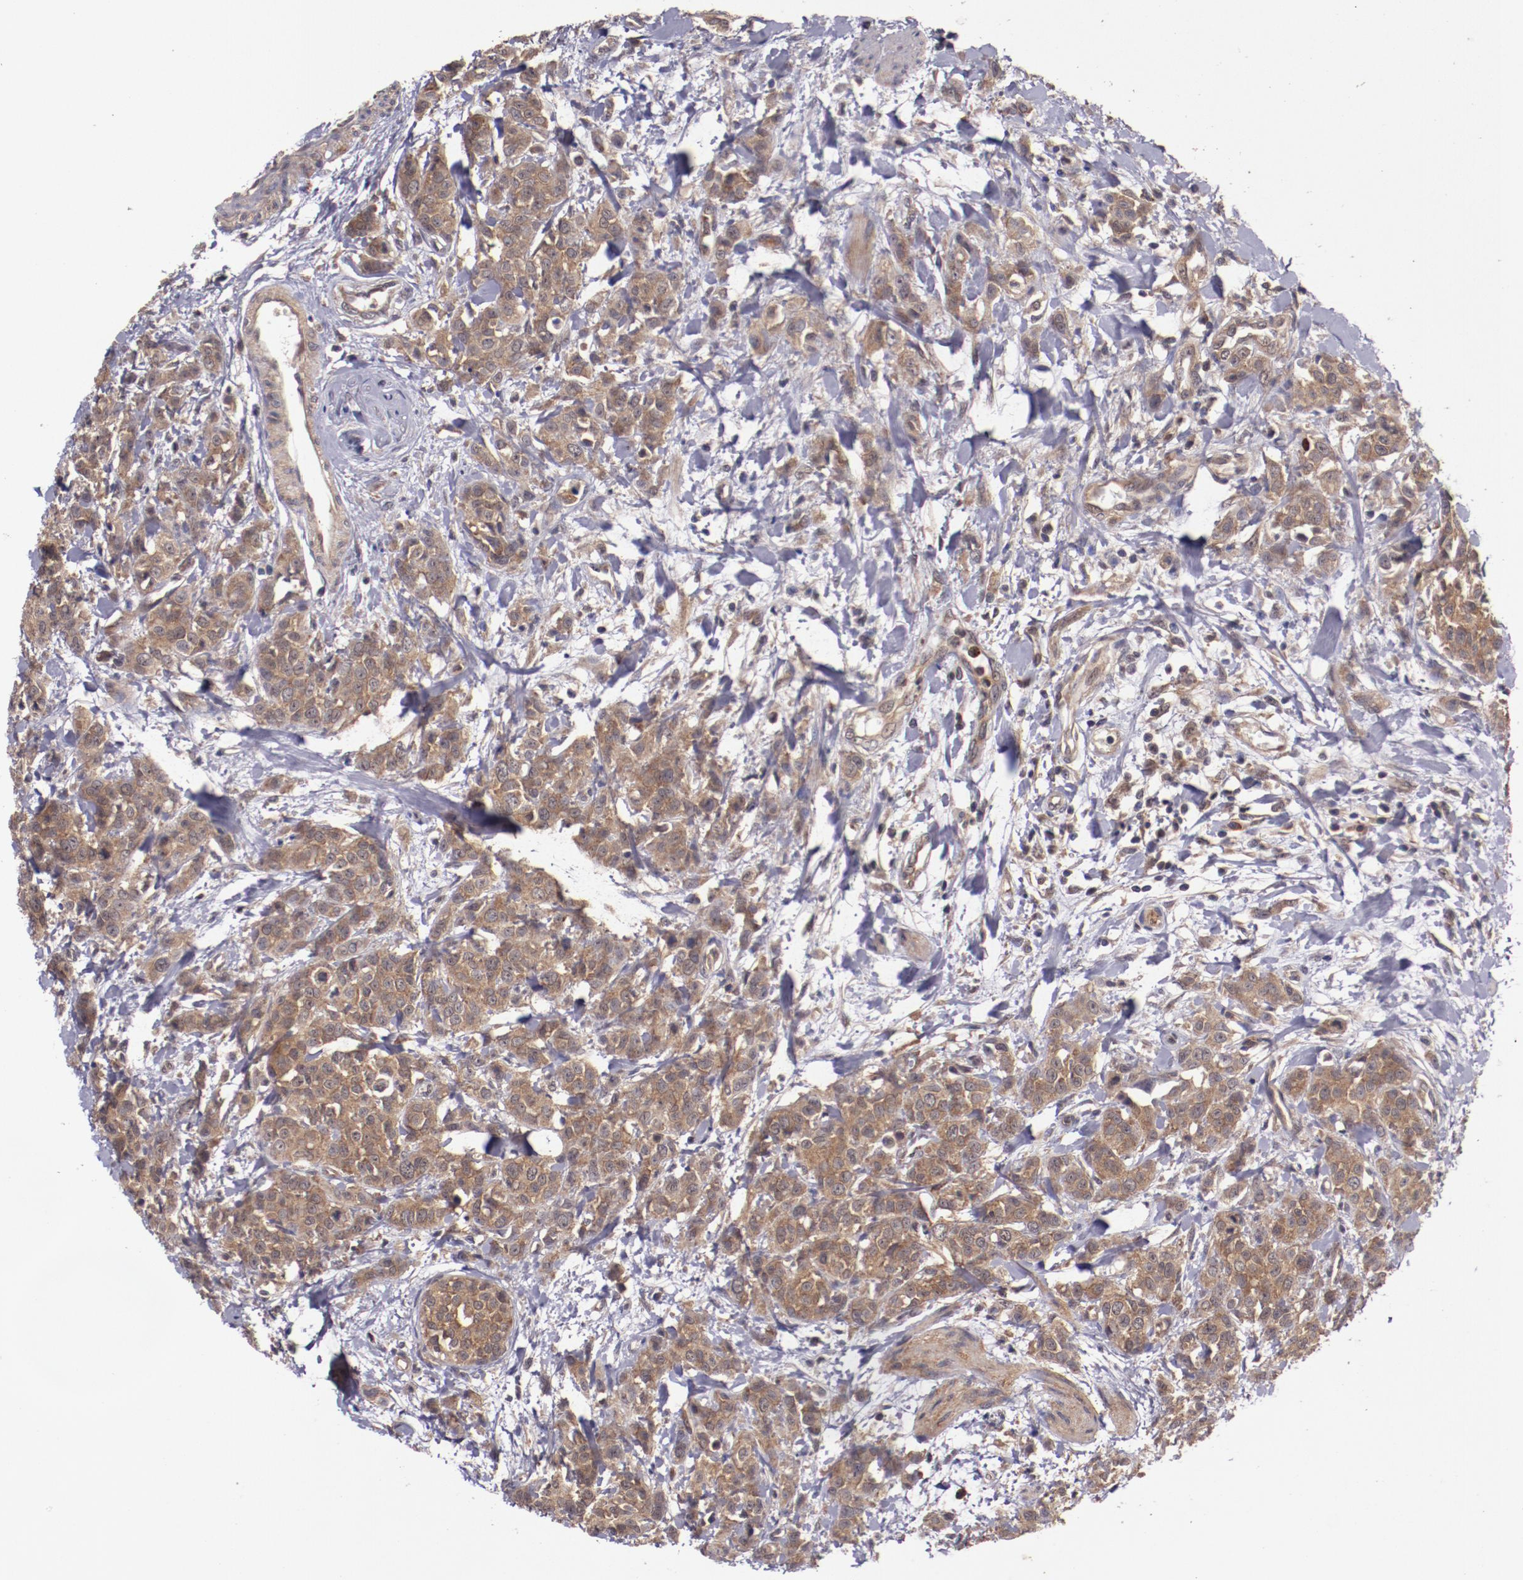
{"staining": {"intensity": "weak", "quantity": ">75%", "location": "cytoplasmic/membranous"}, "tissue": "urothelial cancer", "cell_type": "Tumor cells", "image_type": "cancer", "snomed": [{"axis": "morphology", "description": "Urothelial carcinoma, High grade"}, {"axis": "topography", "description": "Urinary bladder"}], "caption": "Immunohistochemical staining of urothelial cancer displays weak cytoplasmic/membranous protein staining in approximately >75% of tumor cells. (brown staining indicates protein expression, while blue staining denotes nuclei).", "gene": "FTSJ1", "patient": {"sex": "male", "age": 56}}